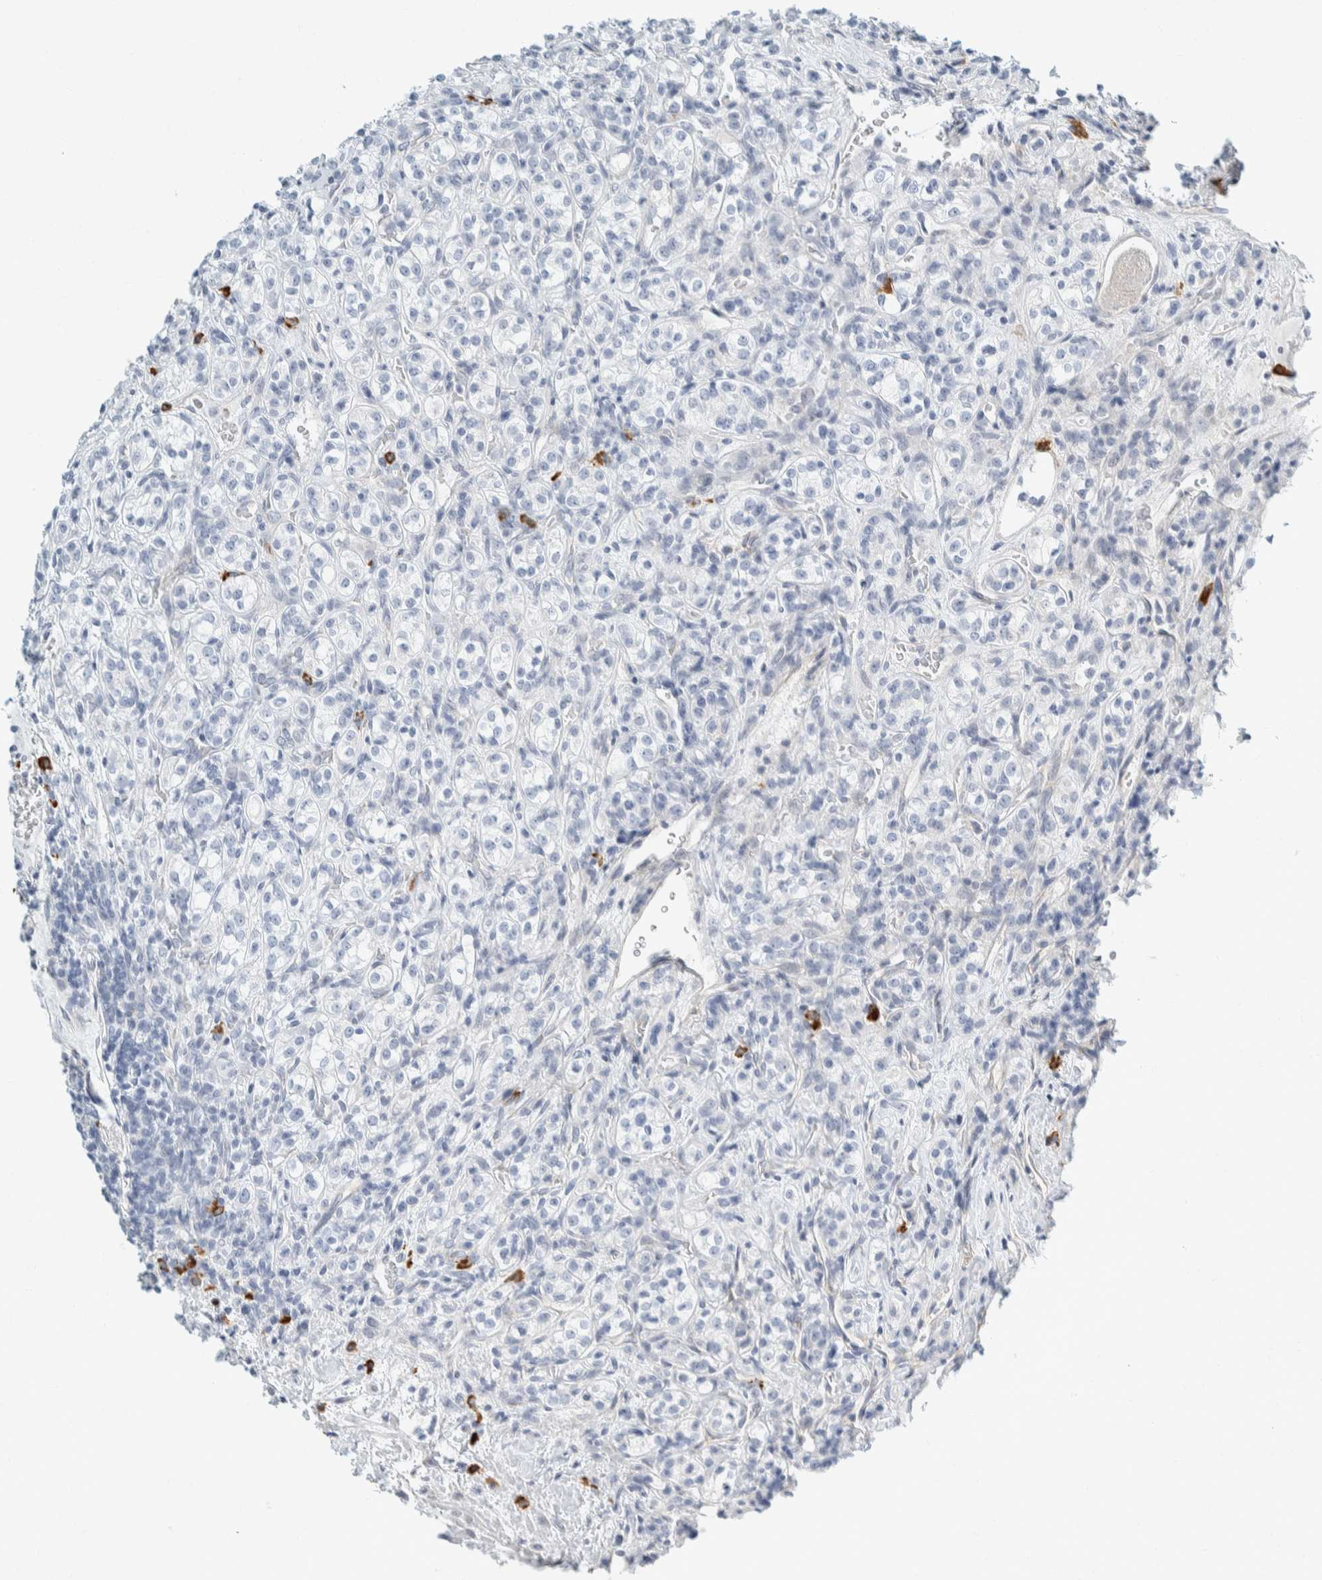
{"staining": {"intensity": "negative", "quantity": "none", "location": "none"}, "tissue": "renal cancer", "cell_type": "Tumor cells", "image_type": "cancer", "snomed": [{"axis": "morphology", "description": "Adenocarcinoma, NOS"}, {"axis": "topography", "description": "Kidney"}], "caption": "Immunohistochemistry of human renal adenocarcinoma reveals no positivity in tumor cells. The staining is performed using DAB brown chromogen with nuclei counter-stained in using hematoxylin.", "gene": "ARHGAP27", "patient": {"sex": "male", "age": 77}}